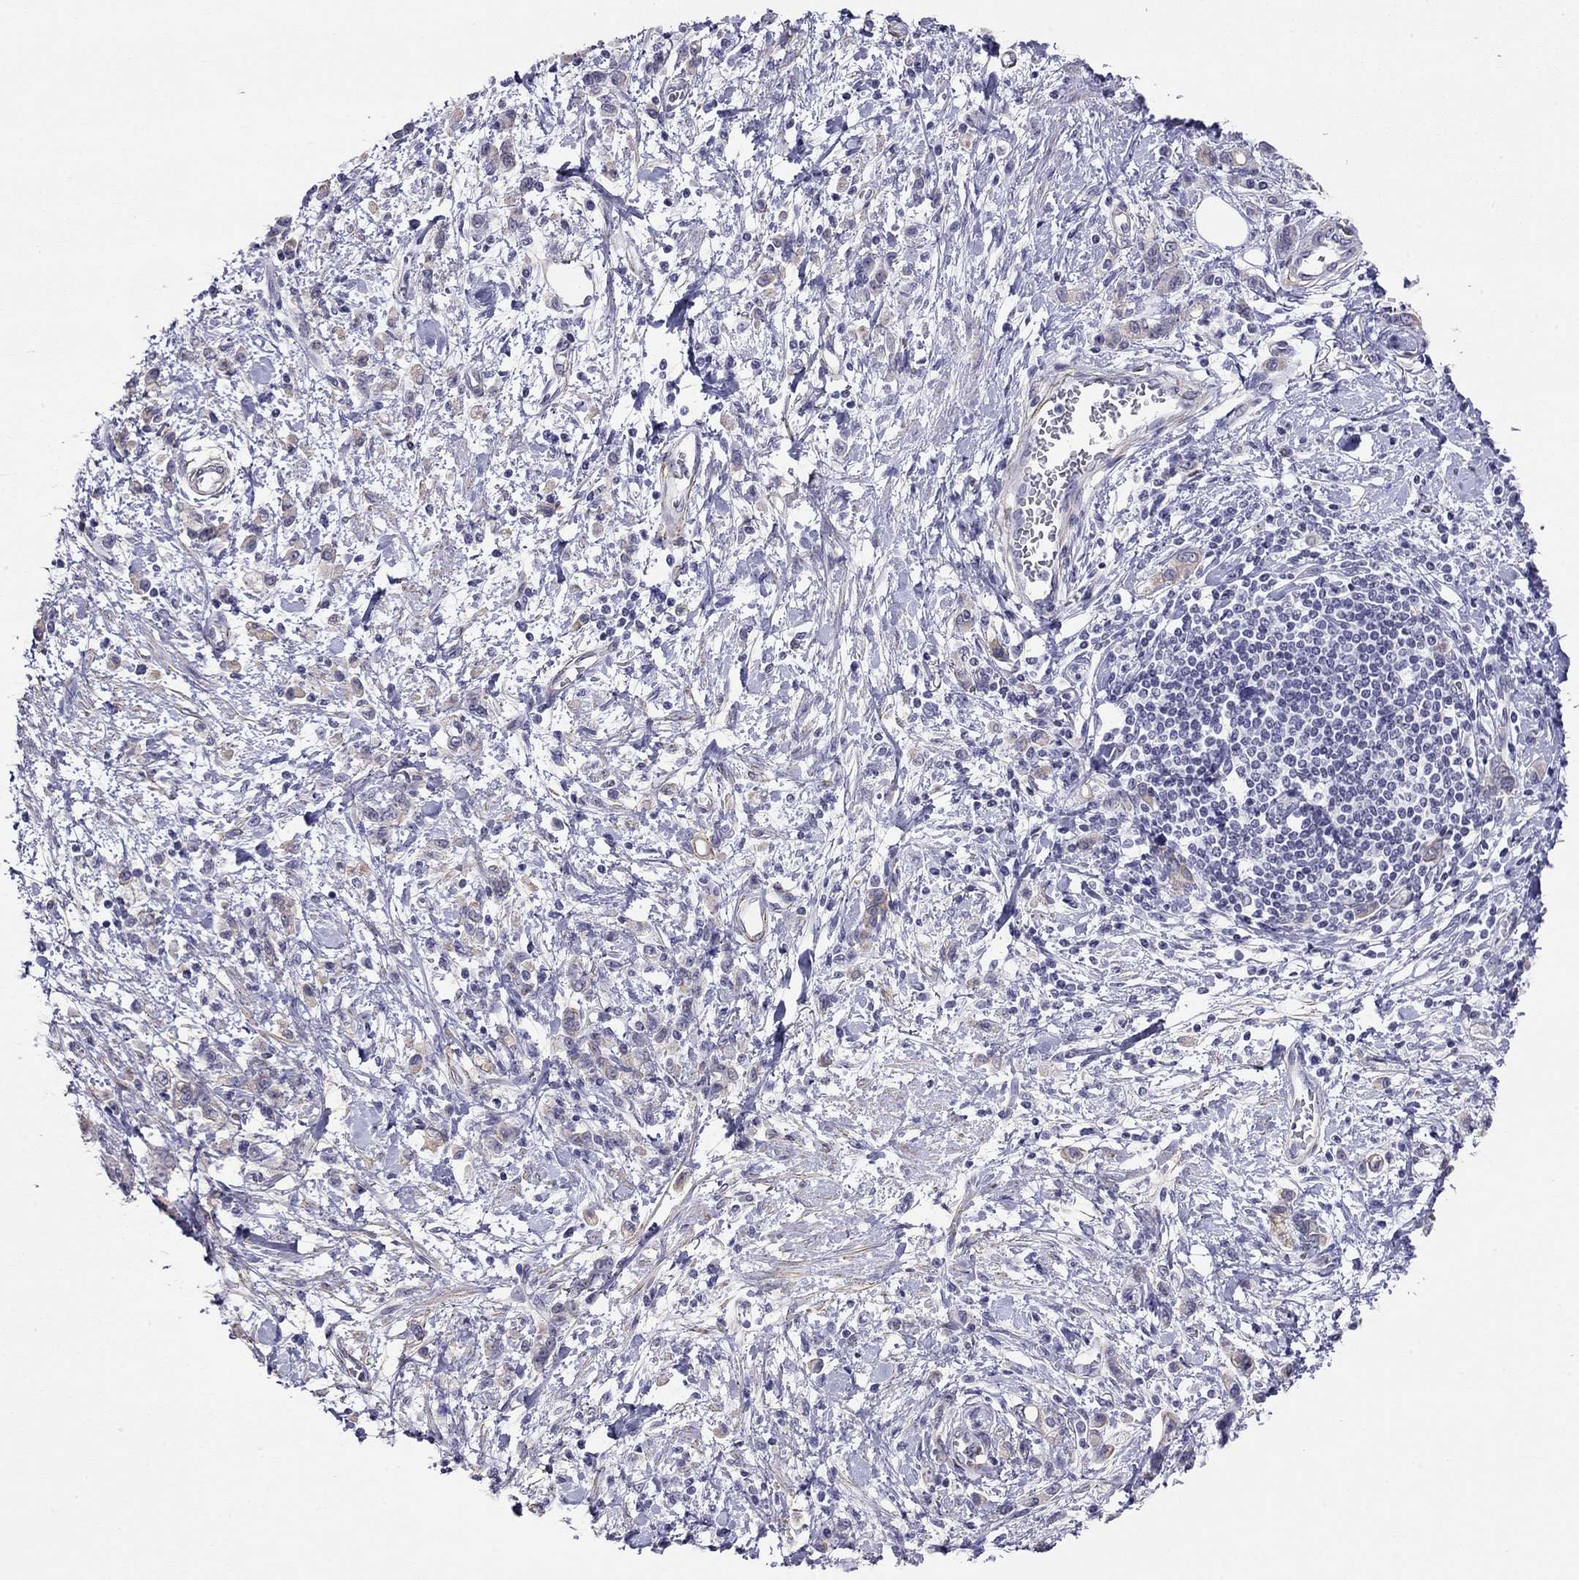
{"staining": {"intensity": "weak", "quantity": ">75%", "location": "cytoplasmic/membranous"}, "tissue": "stomach cancer", "cell_type": "Tumor cells", "image_type": "cancer", "snomed": [{"axis": "morphology", "description": "Adenocarcinoma, NOS"}, {"axis": "topography", "description": "Stomach"}], "caption": "About >75% of tumor cells in stomach cancer (adenocarcinoma) show weak cytoplasmic/membranous protein staining as visualized by brown immunohistochemical staining.", "gene": "MYMX", "patient": {"sex": "male", "age": 77}}